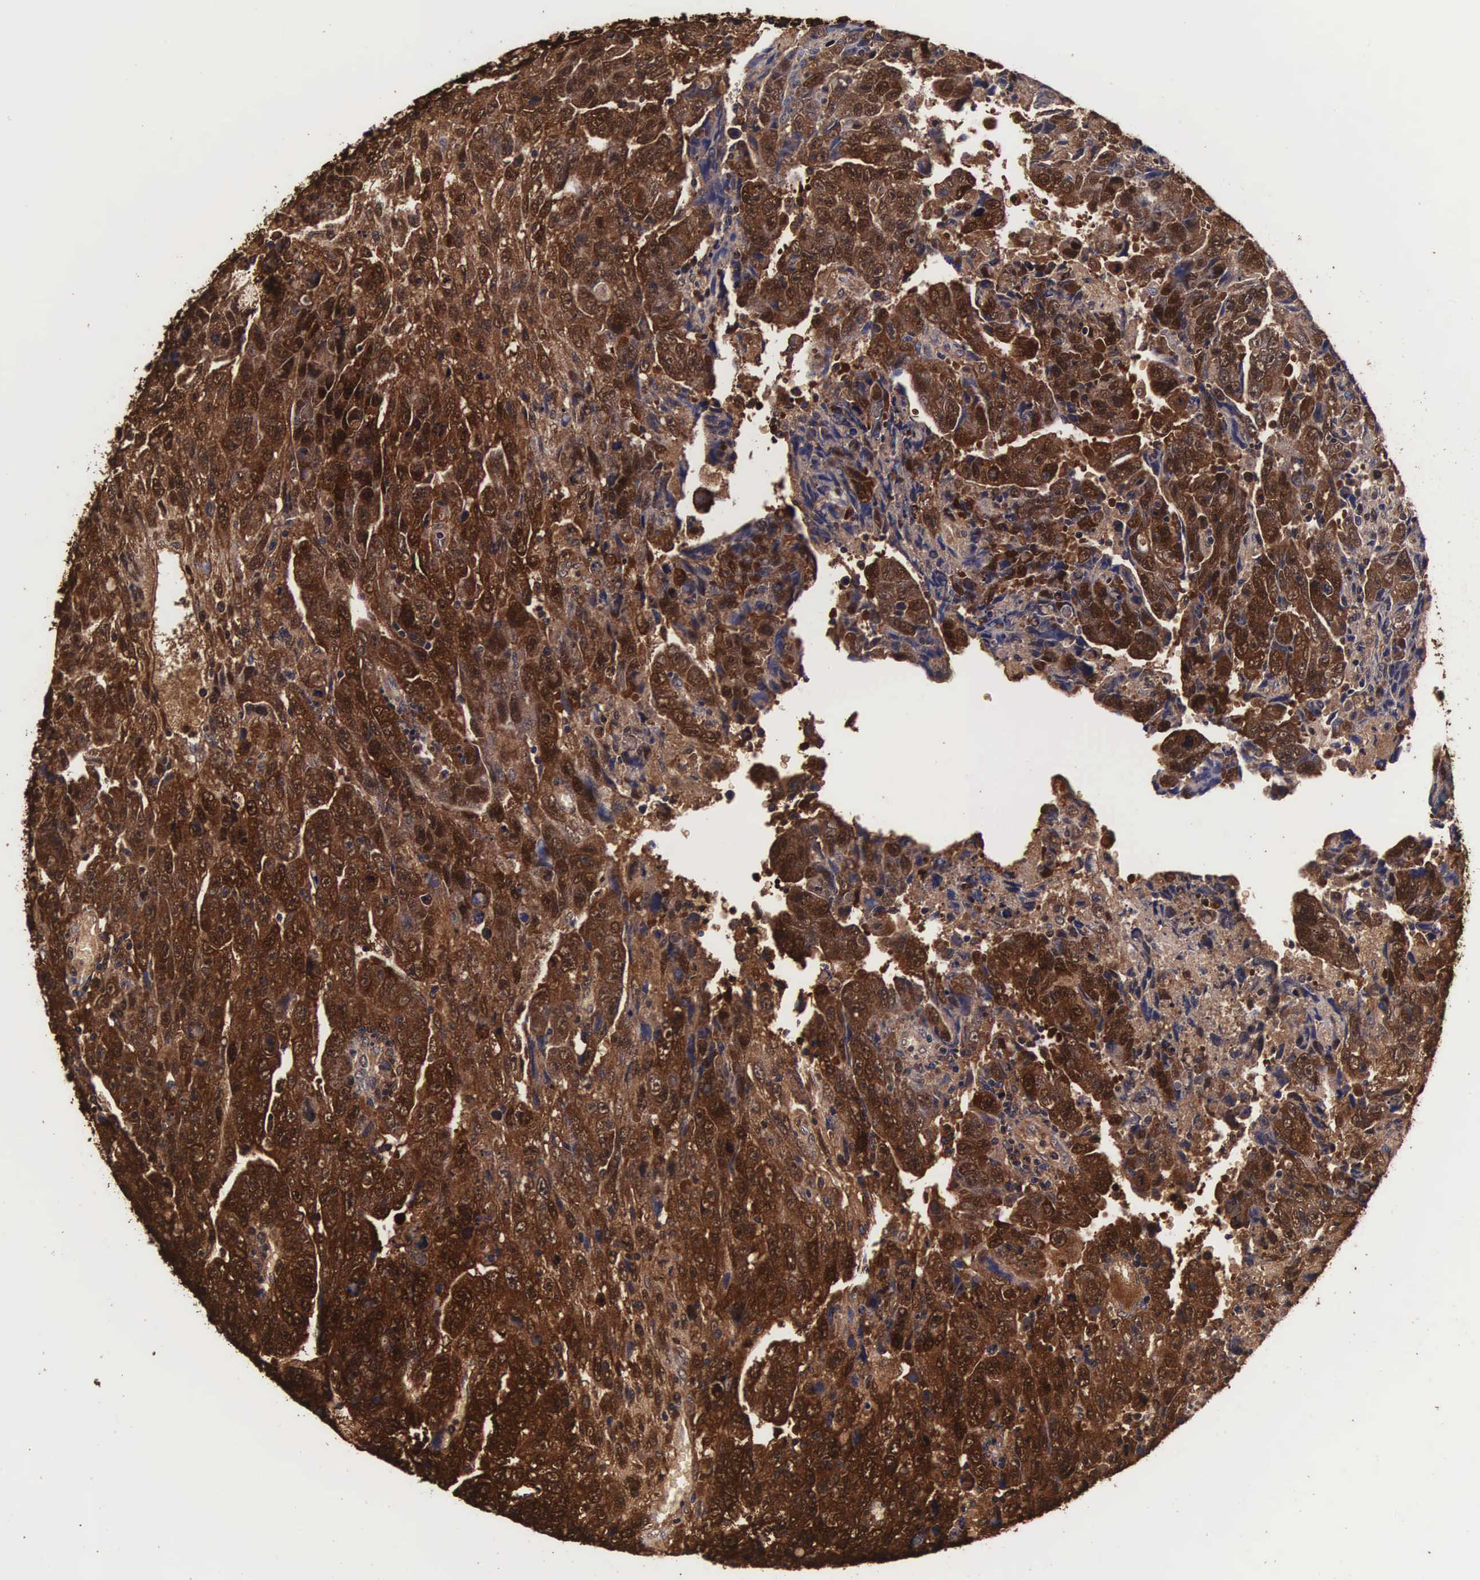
{"staining": {"intensity": "strong", "quantity": ">75%", "location": "cytoplasmic/membranous,nuclear"}, "tissue": "testis cancer", "cell_type": "Tumor cells", "image_type": "cancer", "snomed": [{"axis": "morphology", "description": "Carcinoma, Embryonal, NOS"}, {"axis": "topography", "description": "Testis"}], "caption": "DAB (3,3'-diaminobenzidine) immunohistochemical staining of human testis cancer (embryonal carcinoma) displays strong cytoplasmic/membranous and nuclear protein expression in about >75% of tumor cells.", "gene": "TECPR2", "patient": {"sex": "male", "age": 28}}